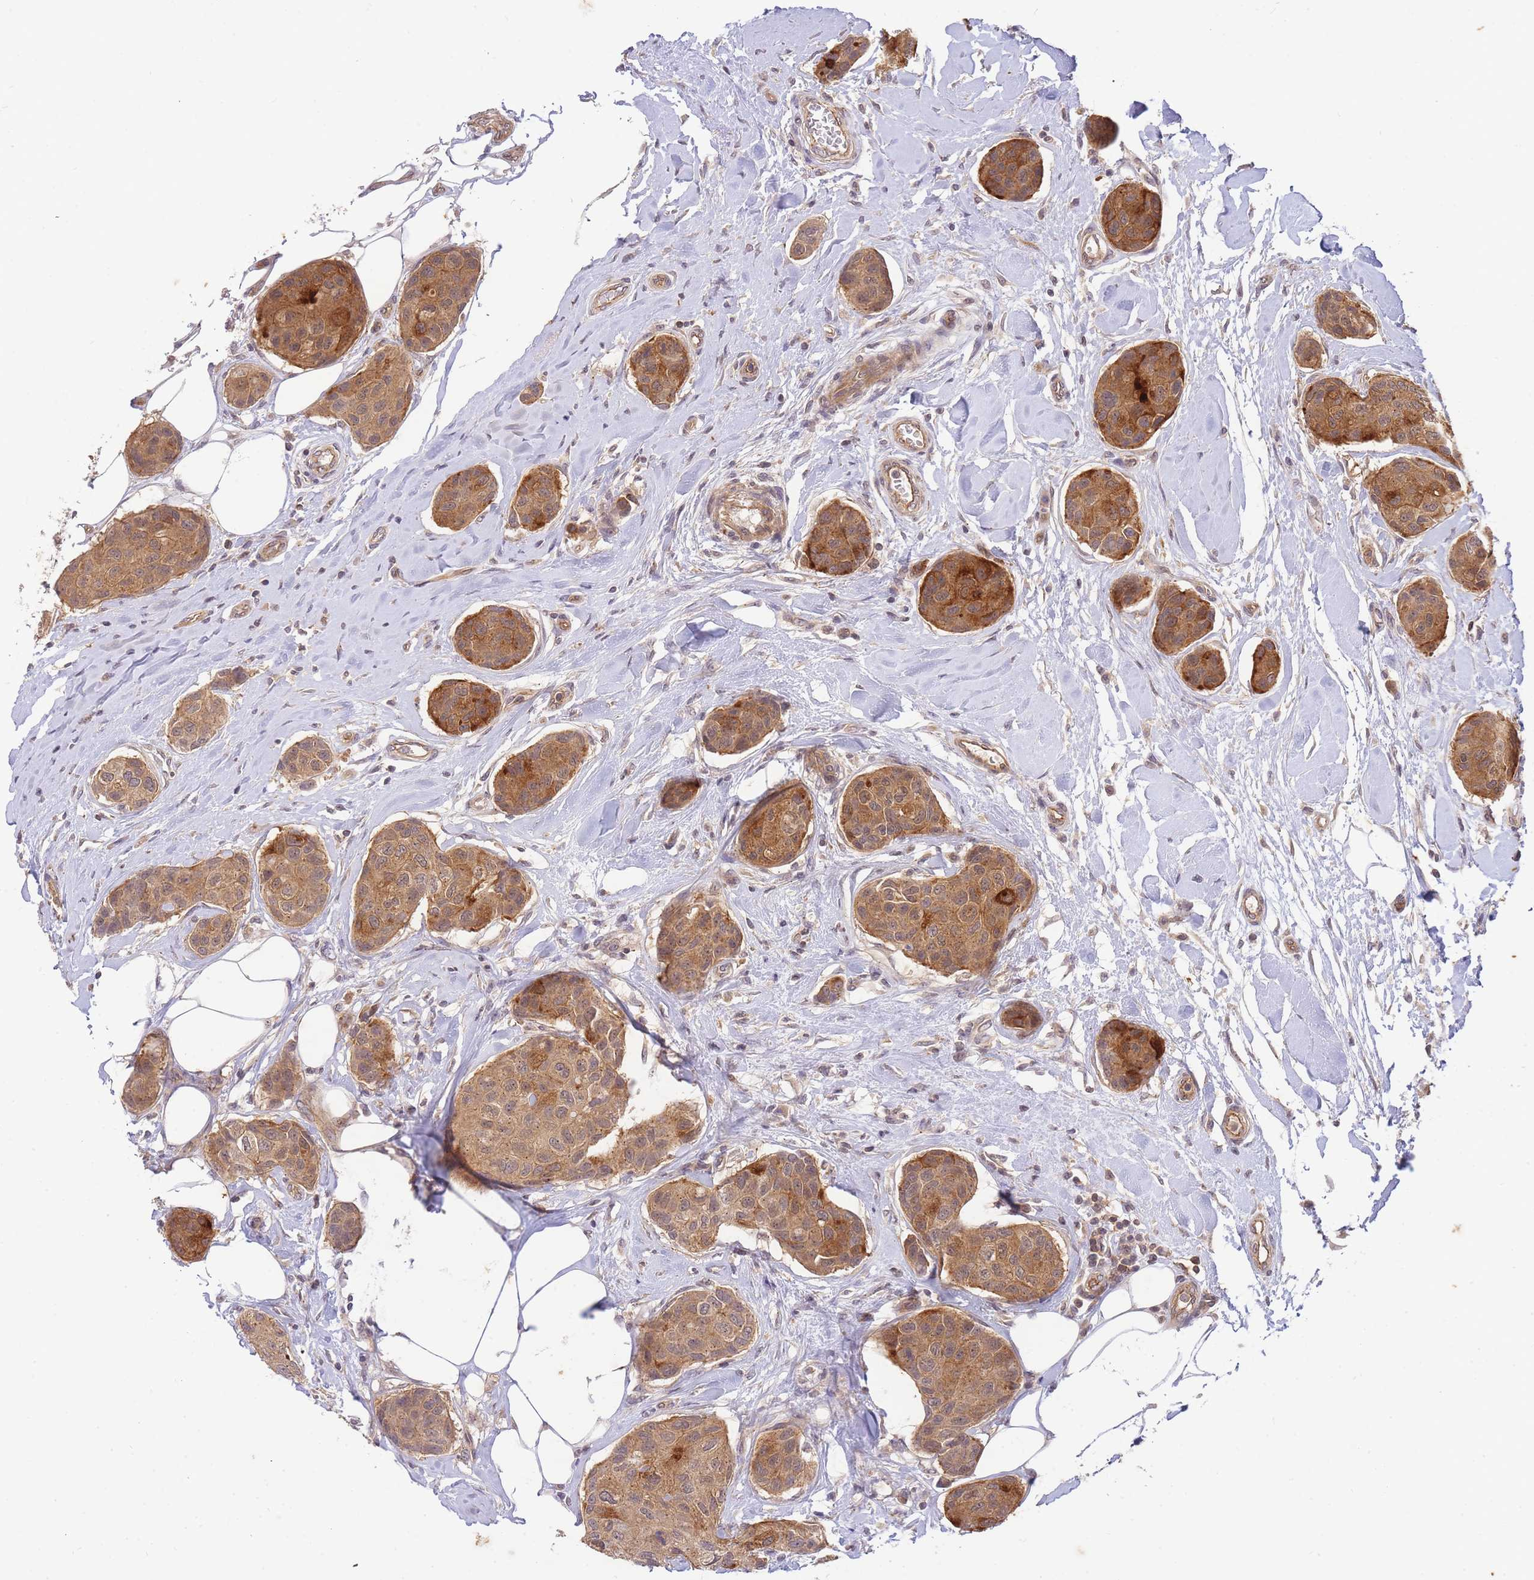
{"staining": {"intensity": "moderate", "quantity": ">75%", "location": "cytoplasmic/membranous"}, "tissue": "breast cancer", "cell_type": "Tumor cells", "image_type": "cancer", "snomed": [{"axis": "morphology", "description": "Duct carcinoma"}, {"axis": "topography", "description": "Breast"}, {"axis": "topography", "description": "Lymph node"}], "caption": "Immunohistochemistry (IHC) (DAB) staining of breast cancer (infiltrating ductal carcinoma) shows moderate cytoplasmic/membranous protein positivity in approximately >75% of tumor cells.", "gene": "ST8SIA4", "patient": {"sex": "female", "age": 80}}